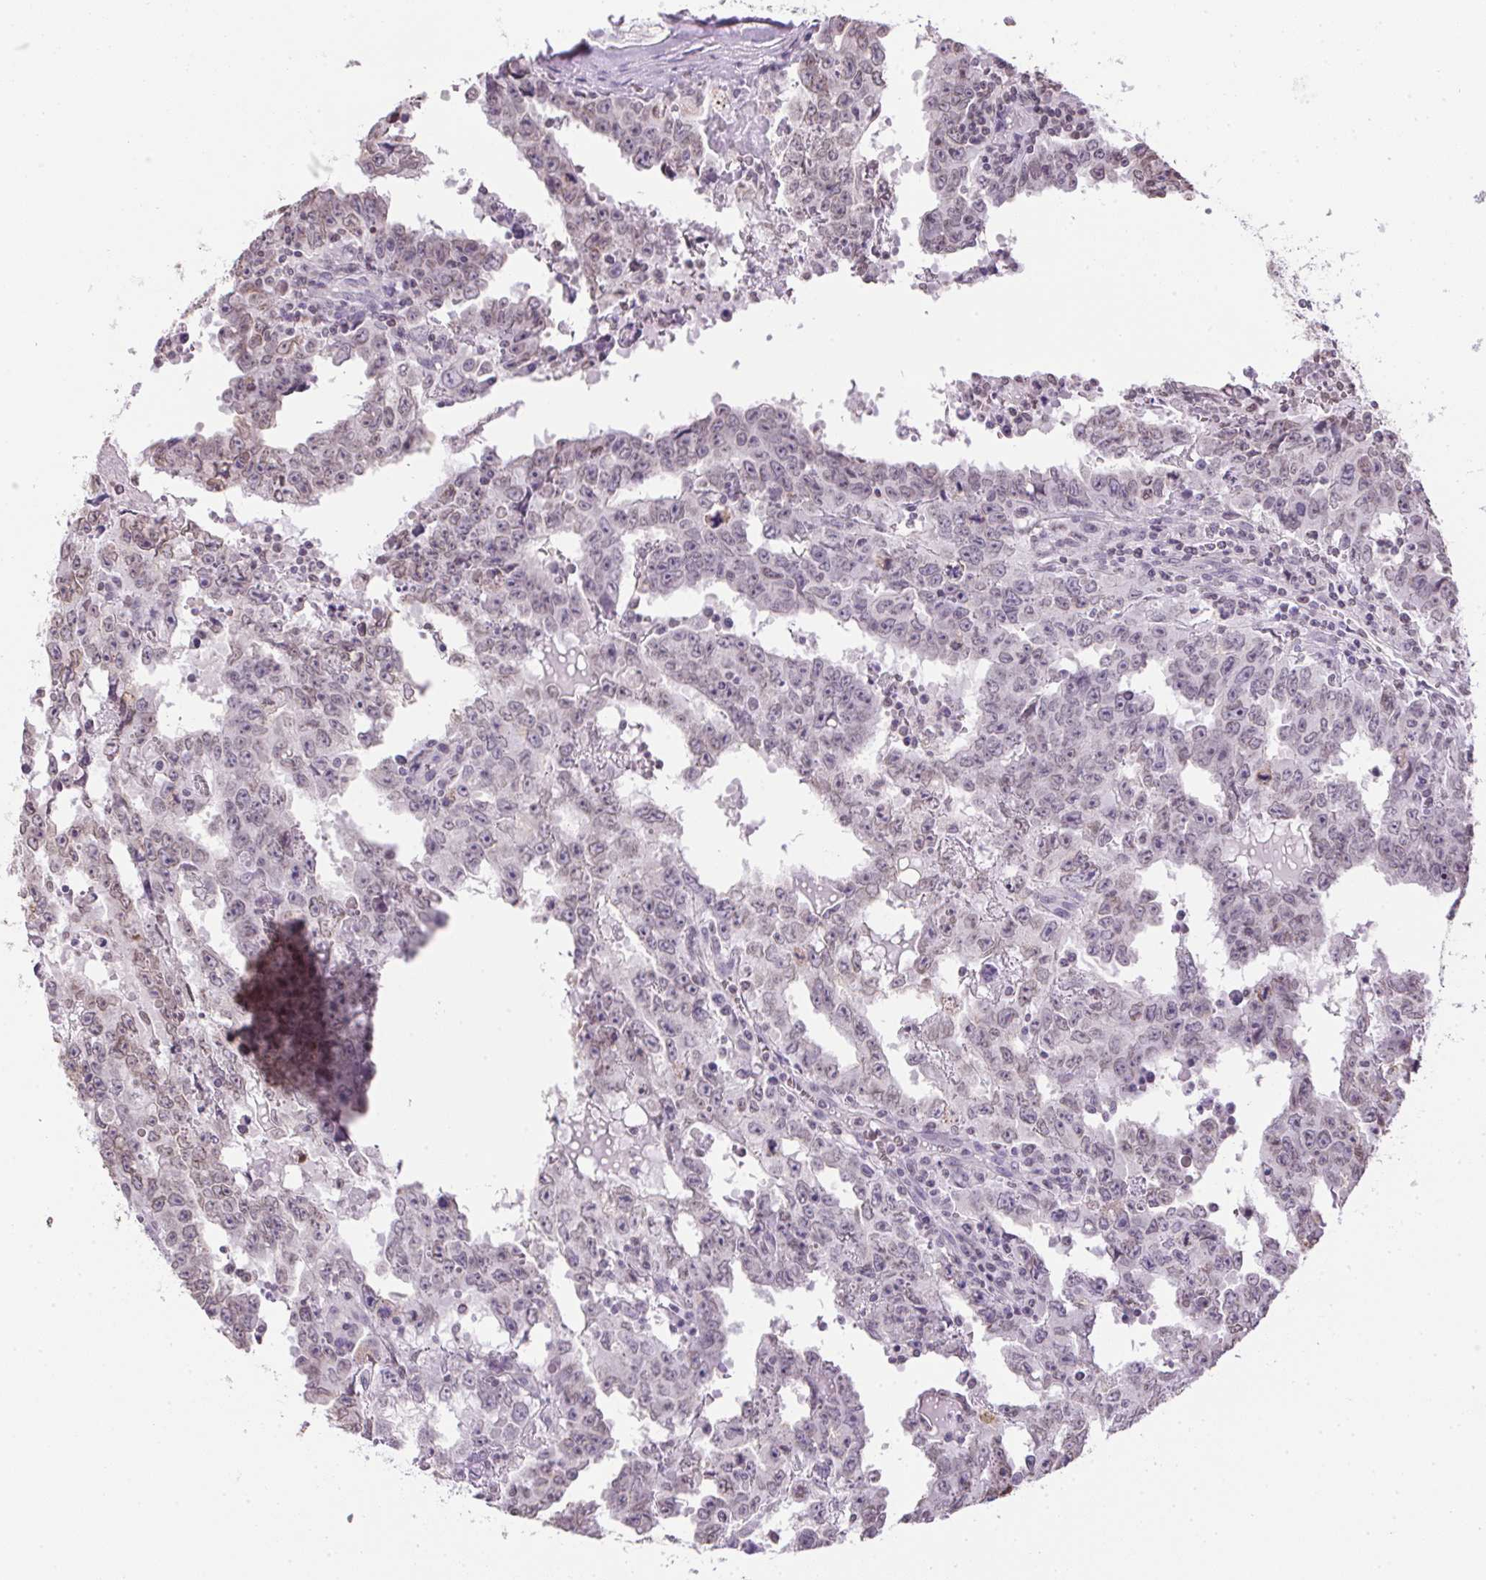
{"staining": {"intensity": "weak", "quantity": "<25%", "location": "nuclear"}, "tissue": "testis cancer", "cell_type": "Tumor cells", "image_type": "cancer", "snomed": [{"axis": "morphology", "description": "Carcinoma, Embryonal, NOS"}, {"axis": "topography", "description": "Testis"}], "caption": "Immunohistochemistry (IHC) micrograph of neoplastic tissue: testis cancer stained with DAB shows no significant protein positivity in tumor cells. Nuclei are stained in blue.", "gene": "PRL", "patient": {"sex": "male", "age": 22}}